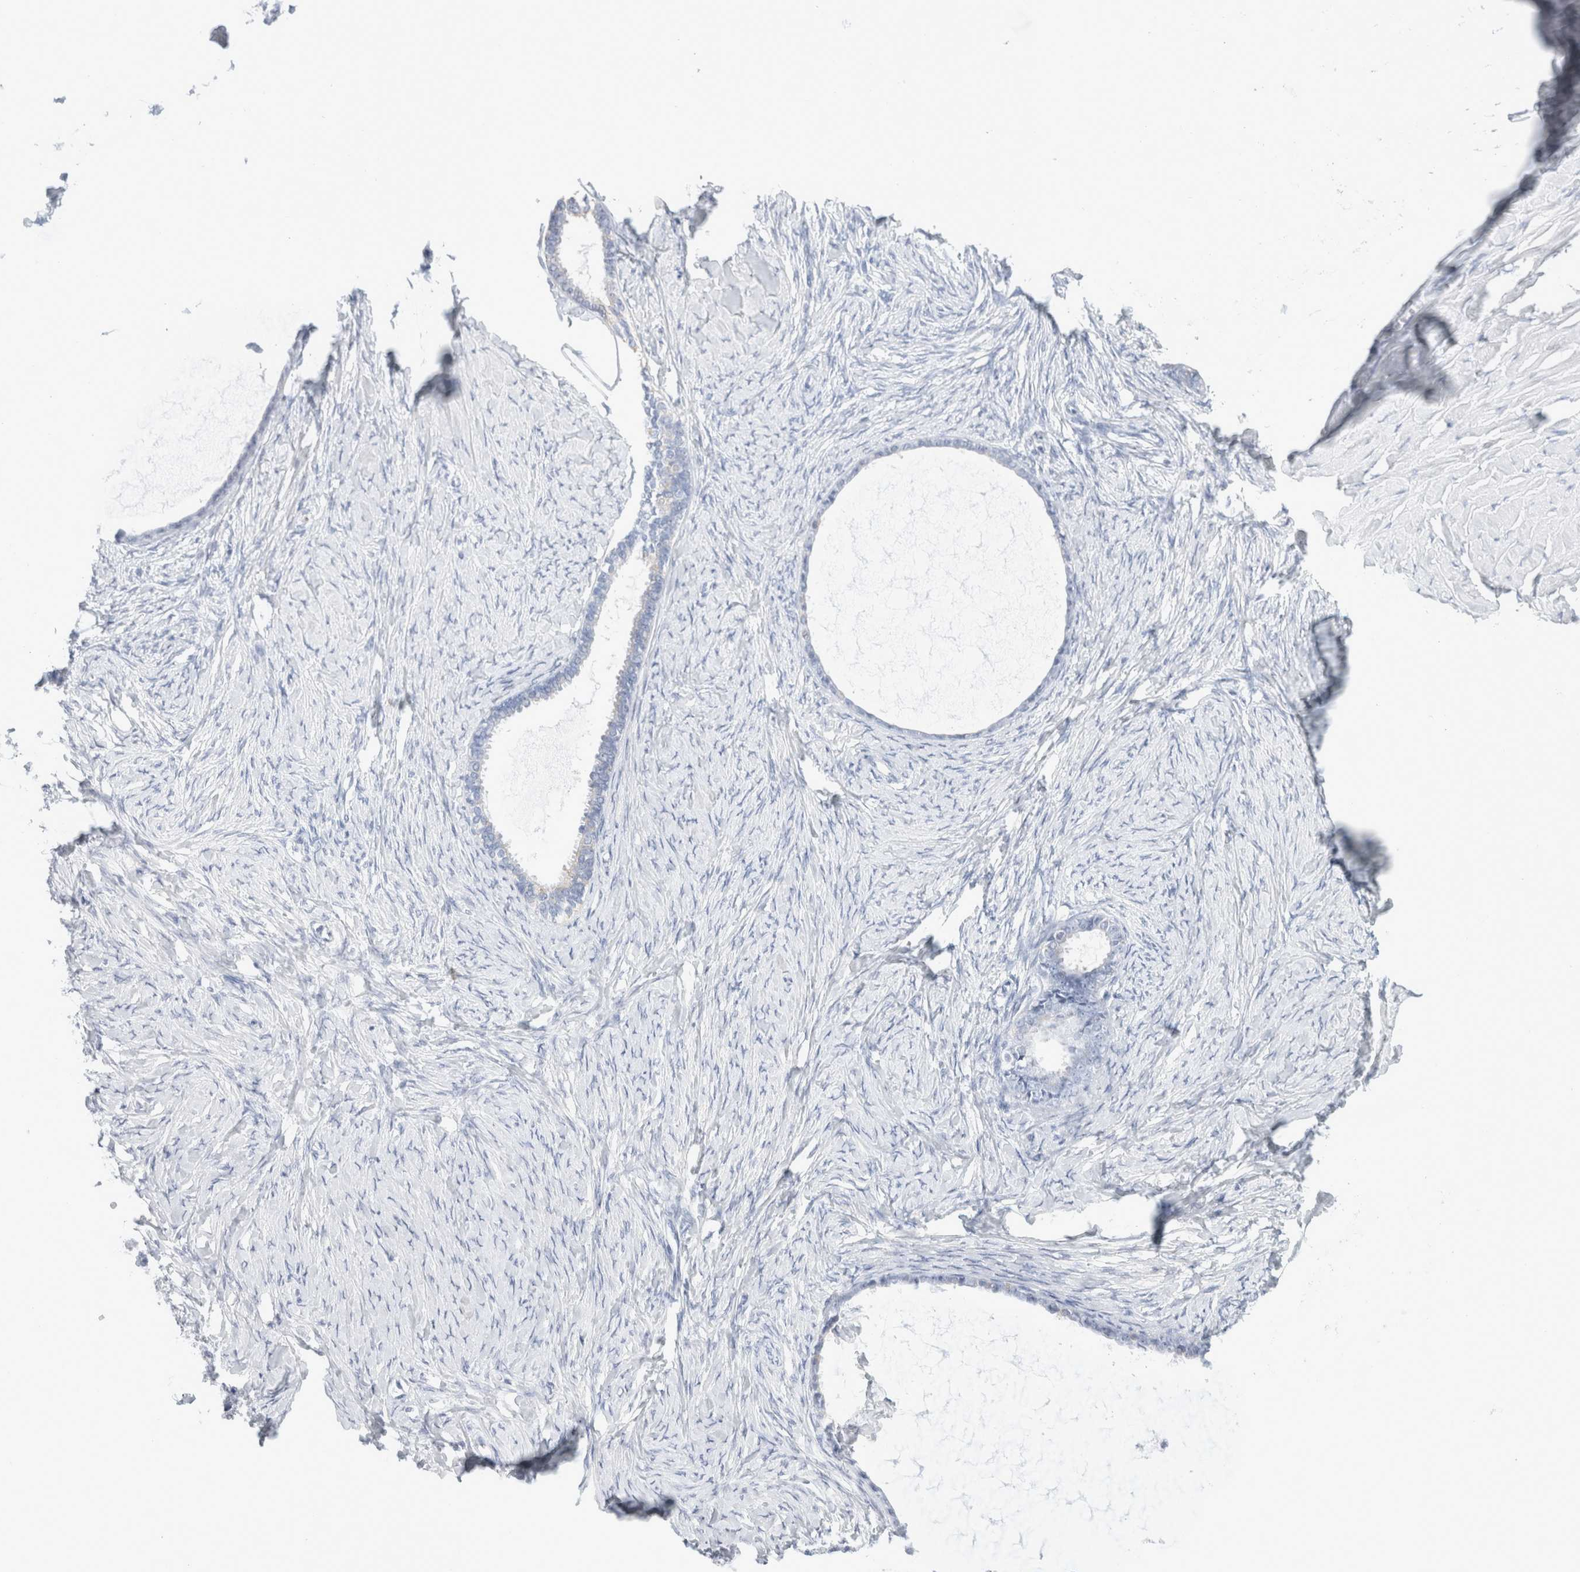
{"staining": {"intensity": "negative", "quantity": "none", "location": "none"}, "tissue": "ovarian cancer", "cell_type": "Tumor cells", "image_type": "cancer", "snomed": [{"axis": "morphology", "description": "Cystadenocarcinoma, serous, NOS"}, {"axis": "topography", "description": "Ovary"}], "caption": "The immunohistochemistry image has no significant staining in tumor cells of ovarian serous cystadenocarcinoma tissue.", "gene": "ECHDC2", "patient": {"sex": "female", "age": 79}}